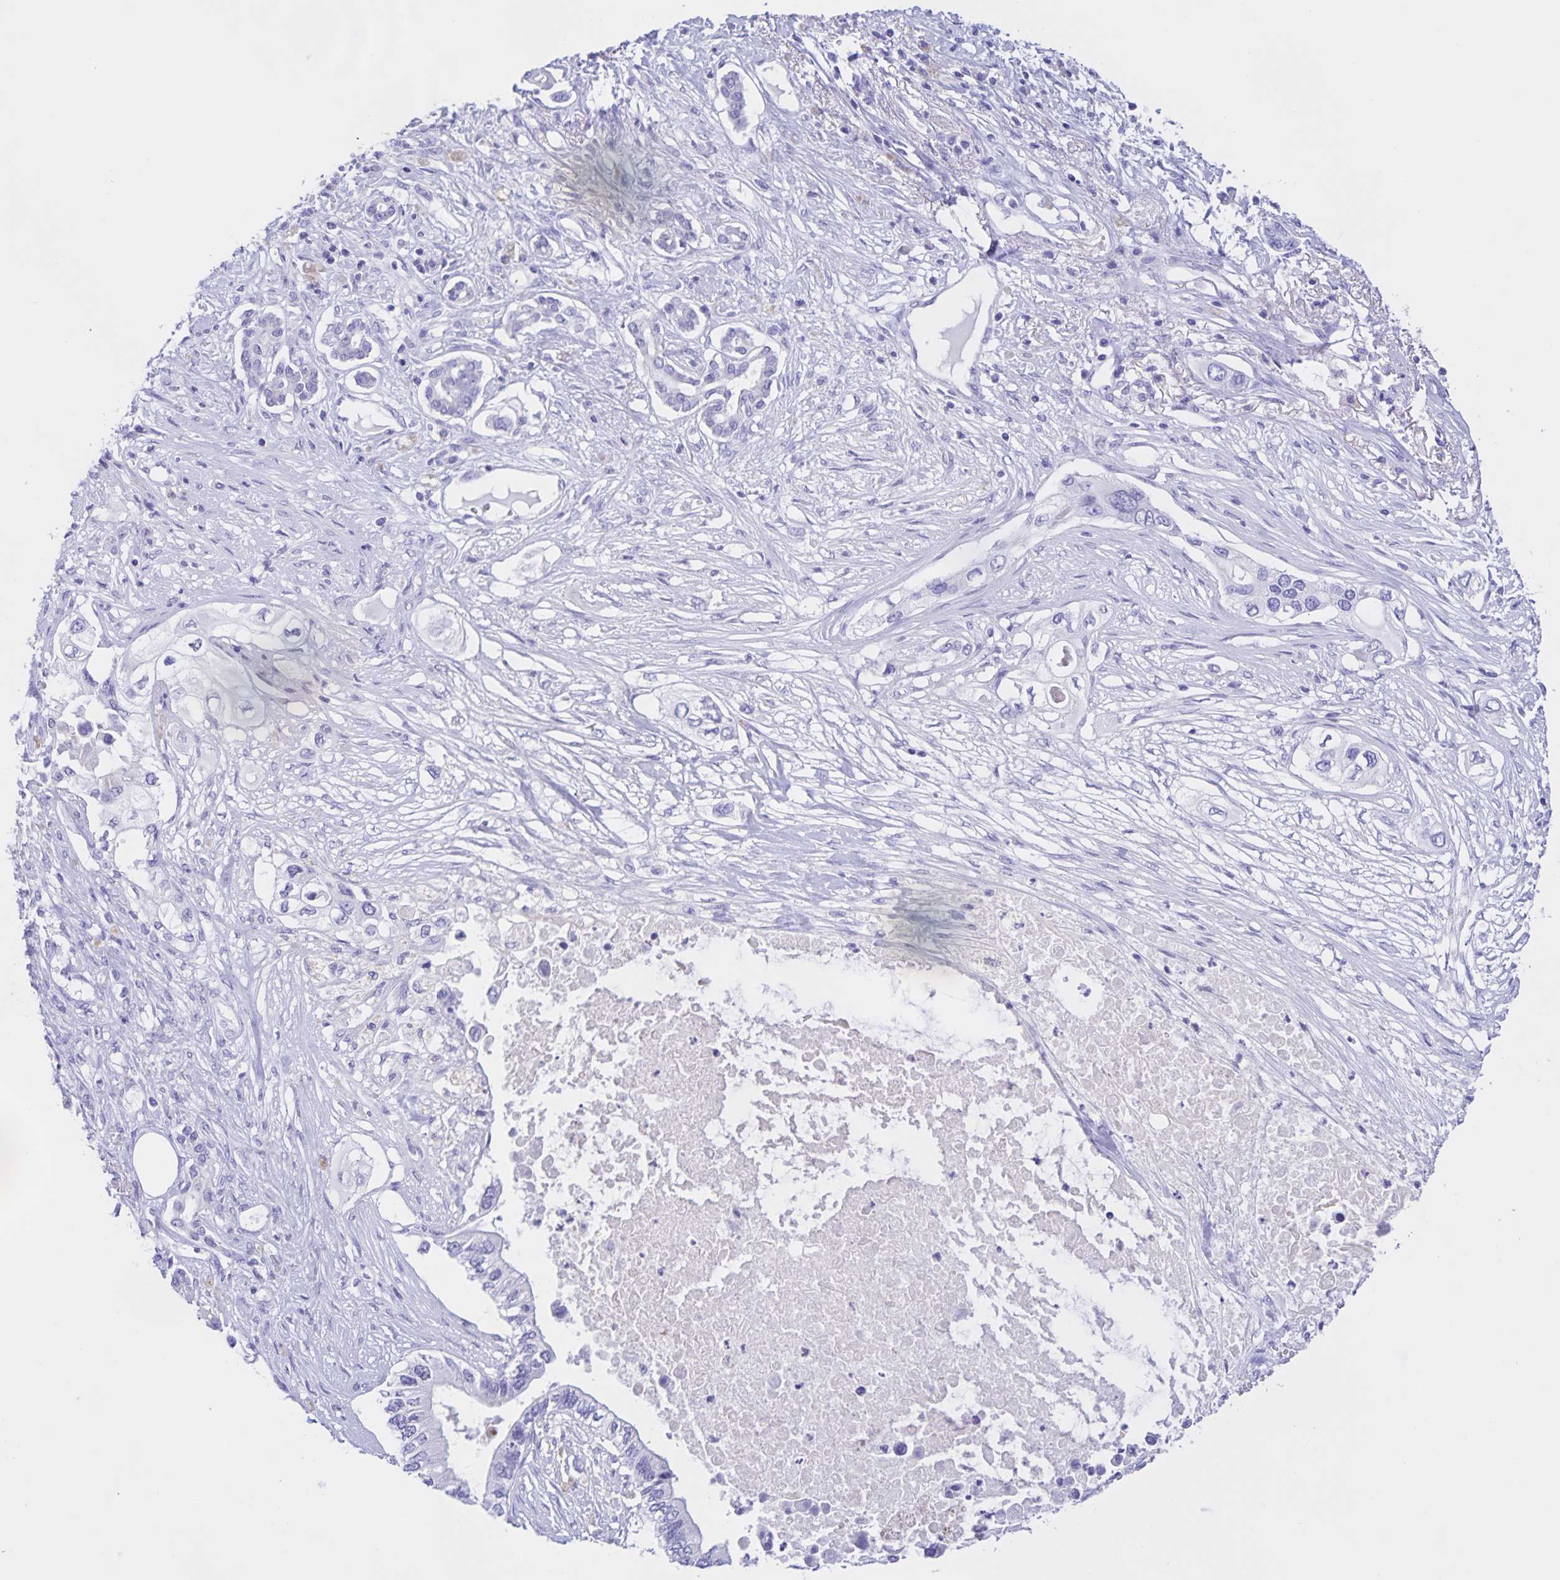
{"staining": {"intensity": "negative", "quantity": "none", "location": "none"}, "tissue": "pancreatic cancer", "cell_type": "Tumor cells", "image_type": "cancer", "snomed": [{"axis": "morphology", "description": "Adenocarcinoma, NOS"}, {"axis": "topography", "description": "Pancreas"}], "caption": "DAB (3,3'-diaminobenzidine) immunohistochemical staining of pancreatic cancer displays no significant positivity in tumor cells.", "gene": "CATSPER4", "patient": {"sex": "female", "age": 63}}